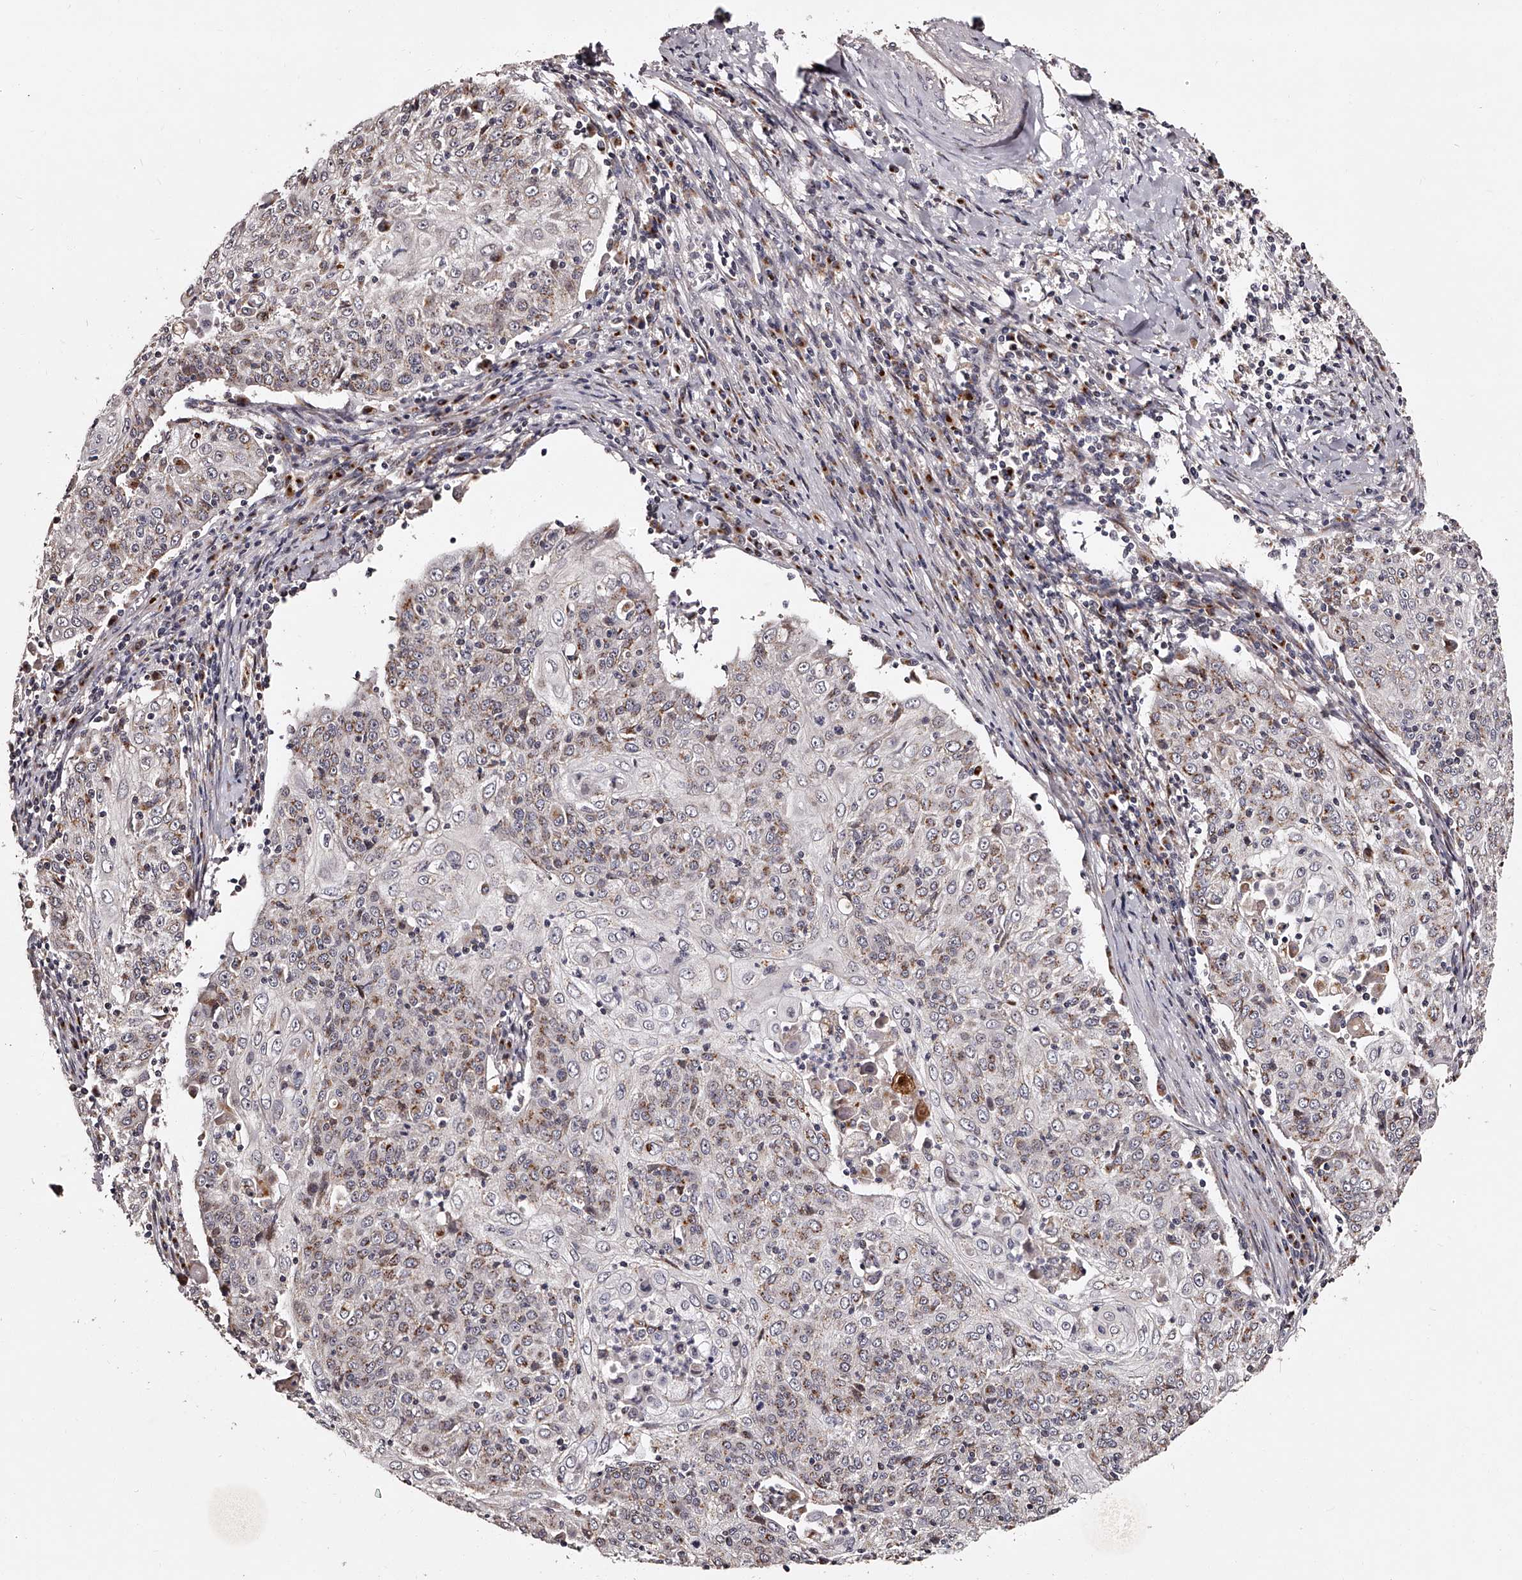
{"staining": {"intensity": "weak", "quantity": "25%-75%", "location": "cytoplasmic/membranous"}, "tissue": "cervical cancer", "cell_type": "Tumor cells", "image_type": "cancer", "snomed": [{"axis": "morphology", "description": "Squamous cell carcinoma, NOS"}, {"axis": "topography", "description": "Cervix"}], "caption": "Protein staining of cervical cancer (squamous cell carcinoma) tissue reveals weak cytoplasmic/membranous expression in approximately 25%-75% of tumor cells. The protein of interest is shown in brown color, while the nuclei are stained blue.", "gene": "RSC1A1", "patient": {"sex": "female", "age": 48}}